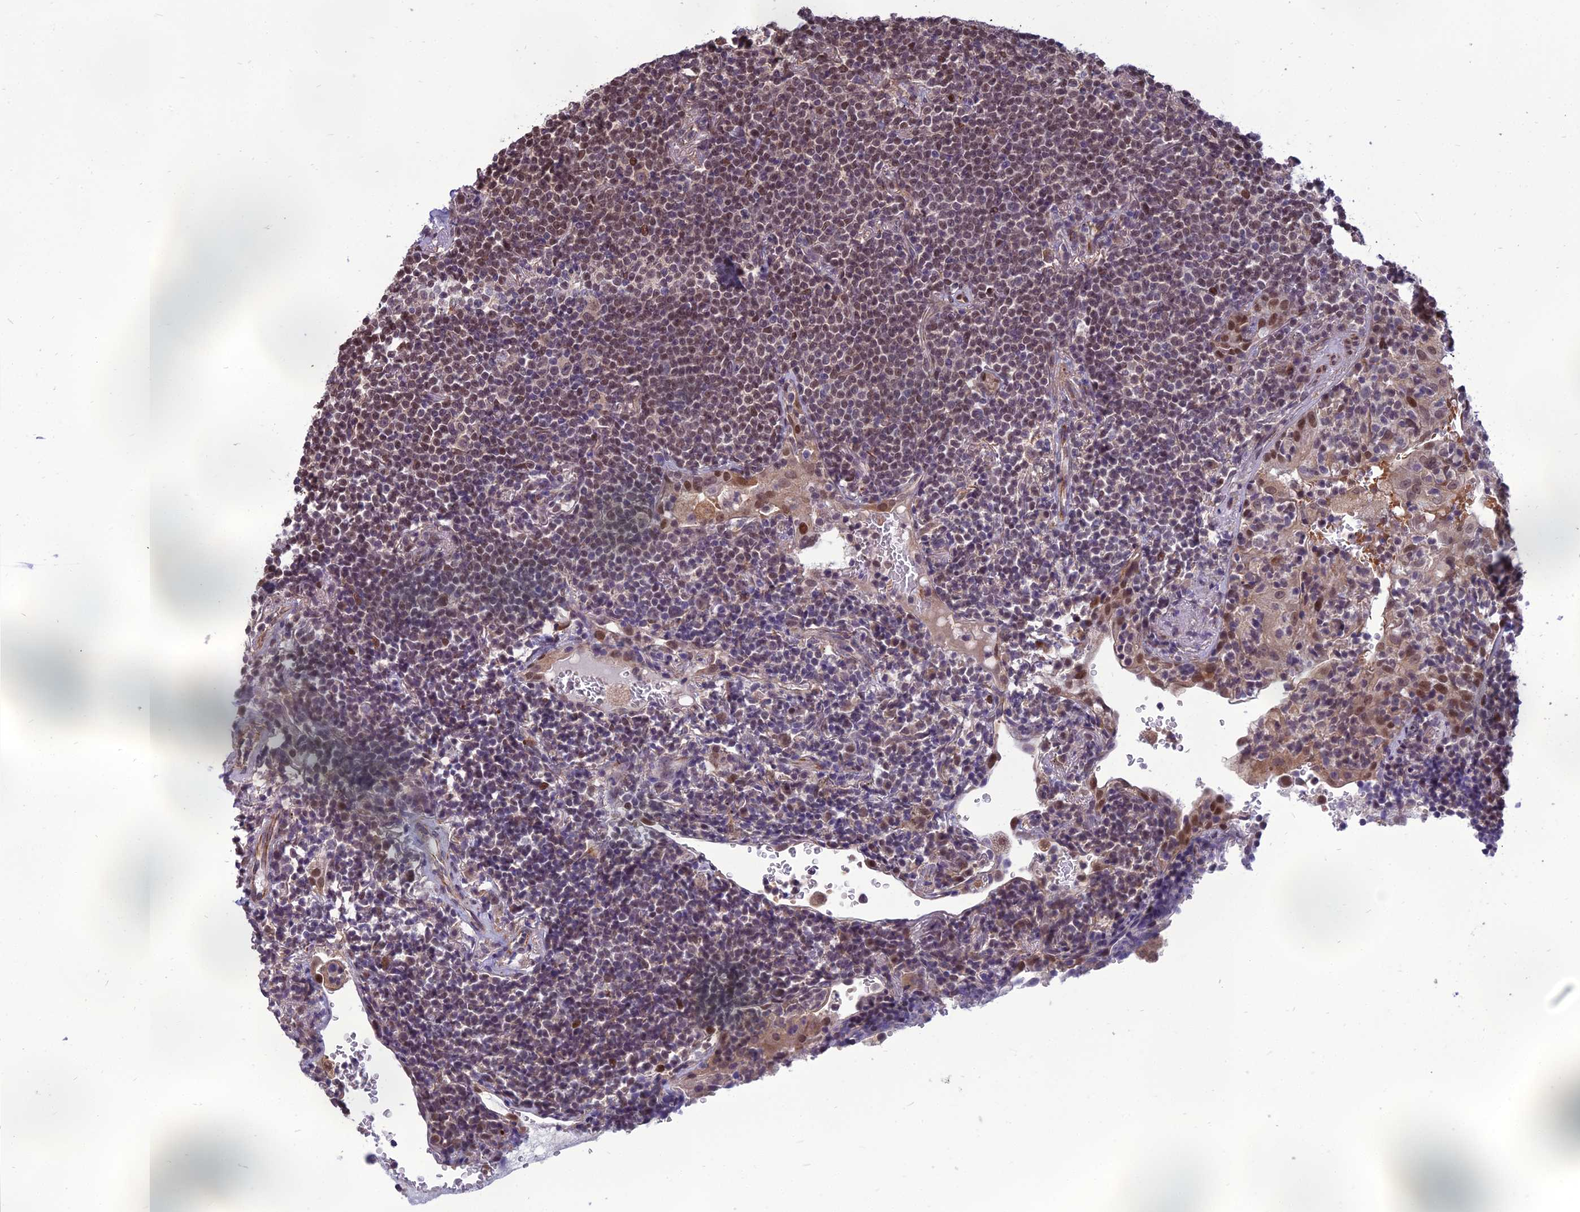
{"staining": {"intensity": "moderate", "quantity": ">75%", "location": "nuclear"}, "tissue": "lymphoma", "cell_type": "Tumor cells", "image_type": "cancer", "snomed": [{"axis": "morphology", "description": "Malignant lymphoma, non-Hodgkin's type, Low grade"}, {"axis": "topography", "description": "Lung"}], "caption": "Human malignant lymphoma, non-Hodgkin's type (low-grade) stained with a brown dye displays moderate nuclear positive positivity in about >75% of tumor cells.", "gene": "NR4A3", "patient": {"sex": "female", "age": 71}}